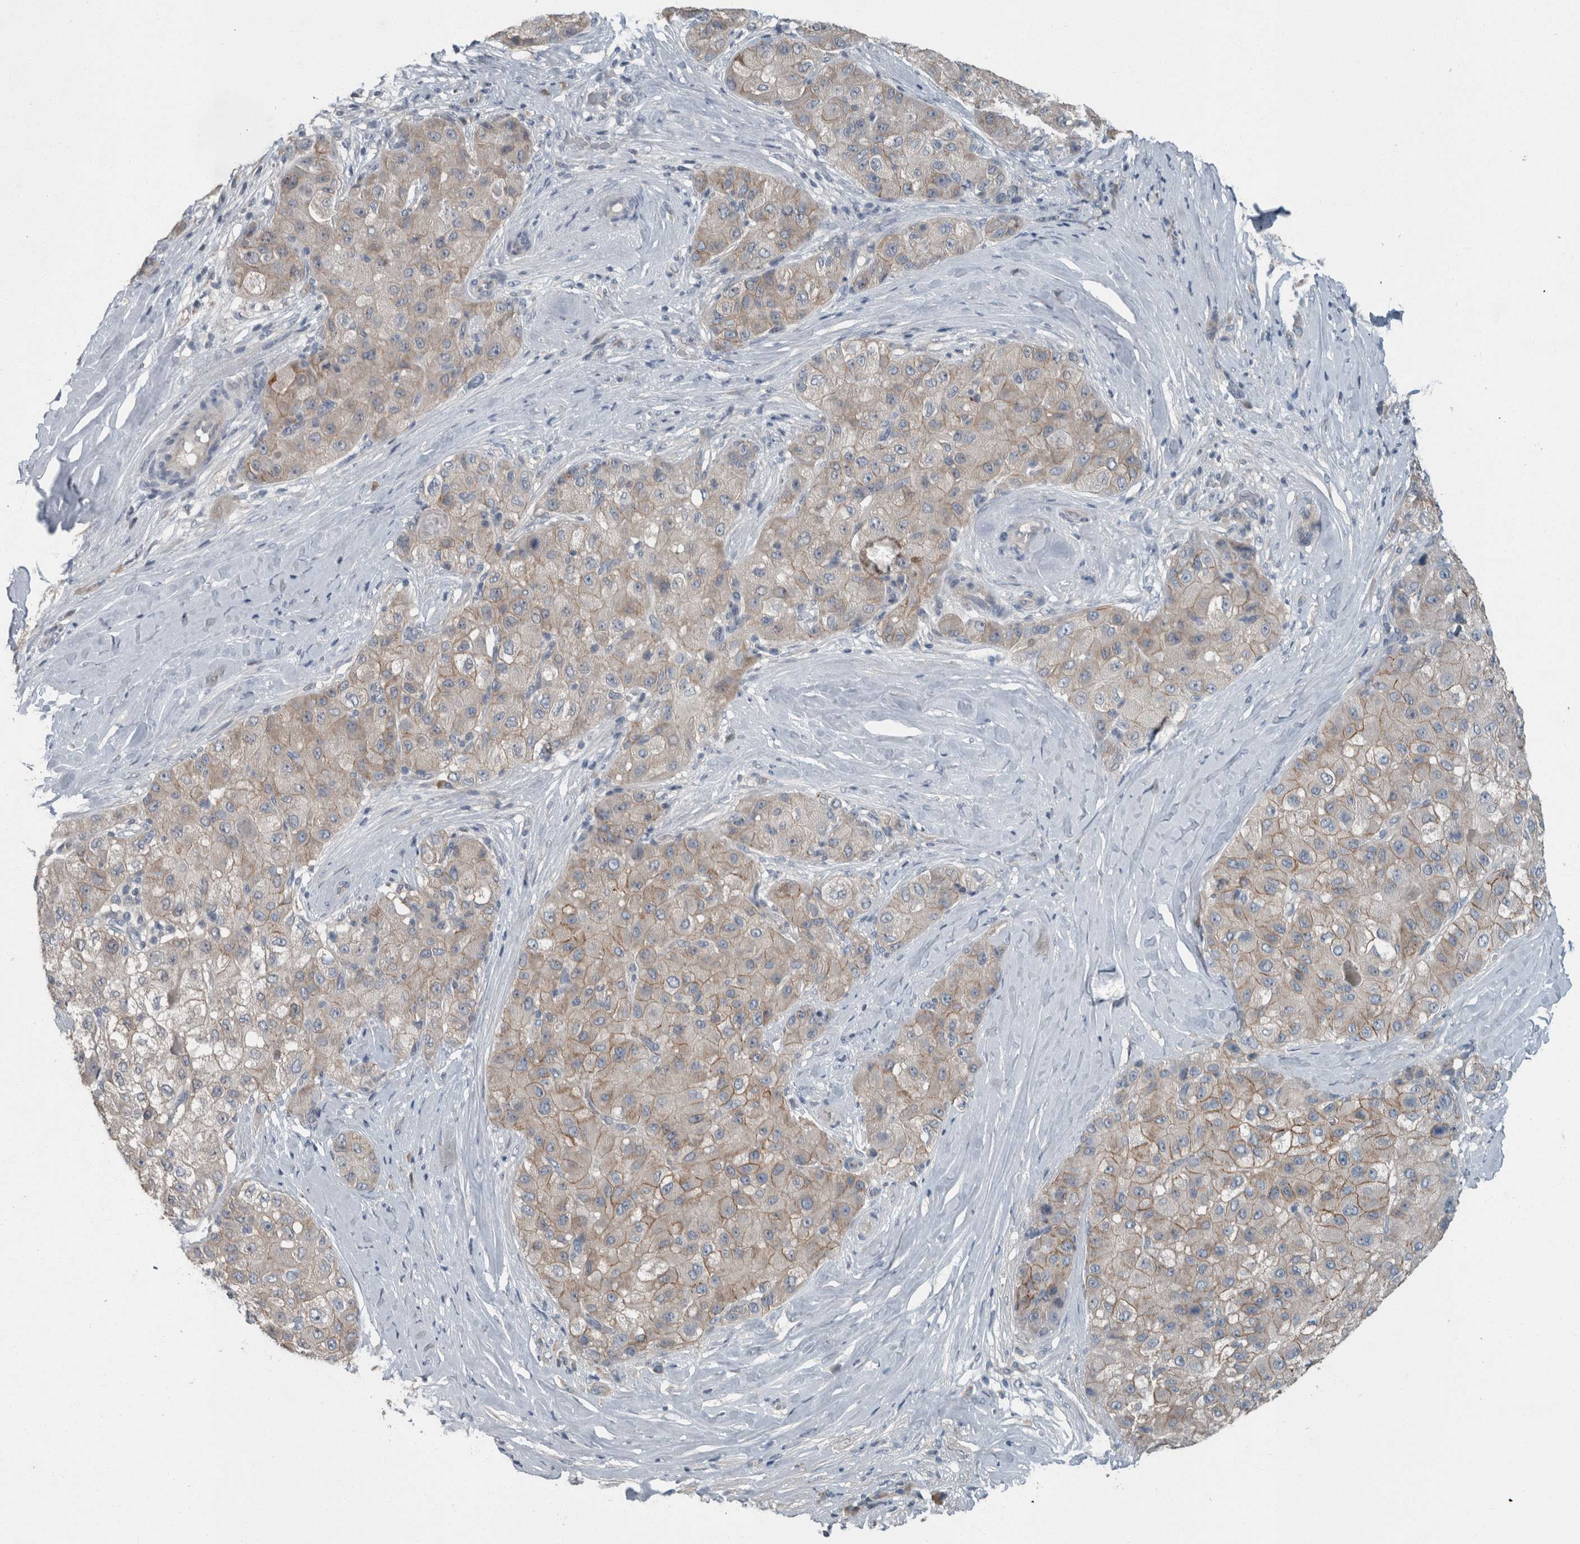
{"staining": {"intensity": "weak", "quantity": "25%-75%", "location": "cytoplasmic/membranous"}, "tissue": "liver cancer", "cell_type": "Tumor cells", "image_type": "cancer", "snomed": [{"axis": "morphology", "description": "Carcinoma, Hepatocellular, NOS"}, {"axis": "topography", "description": "Liver"}], "caption": "Liver hepatocellular carcinoma tissue exhibits weak cytoplasmic/membranous expression in about 25%-75% of tumor cells, visualized by immunohistochemistry.", "gene": "KNTC1", "patient": {"sex": "male", "age": 80}}